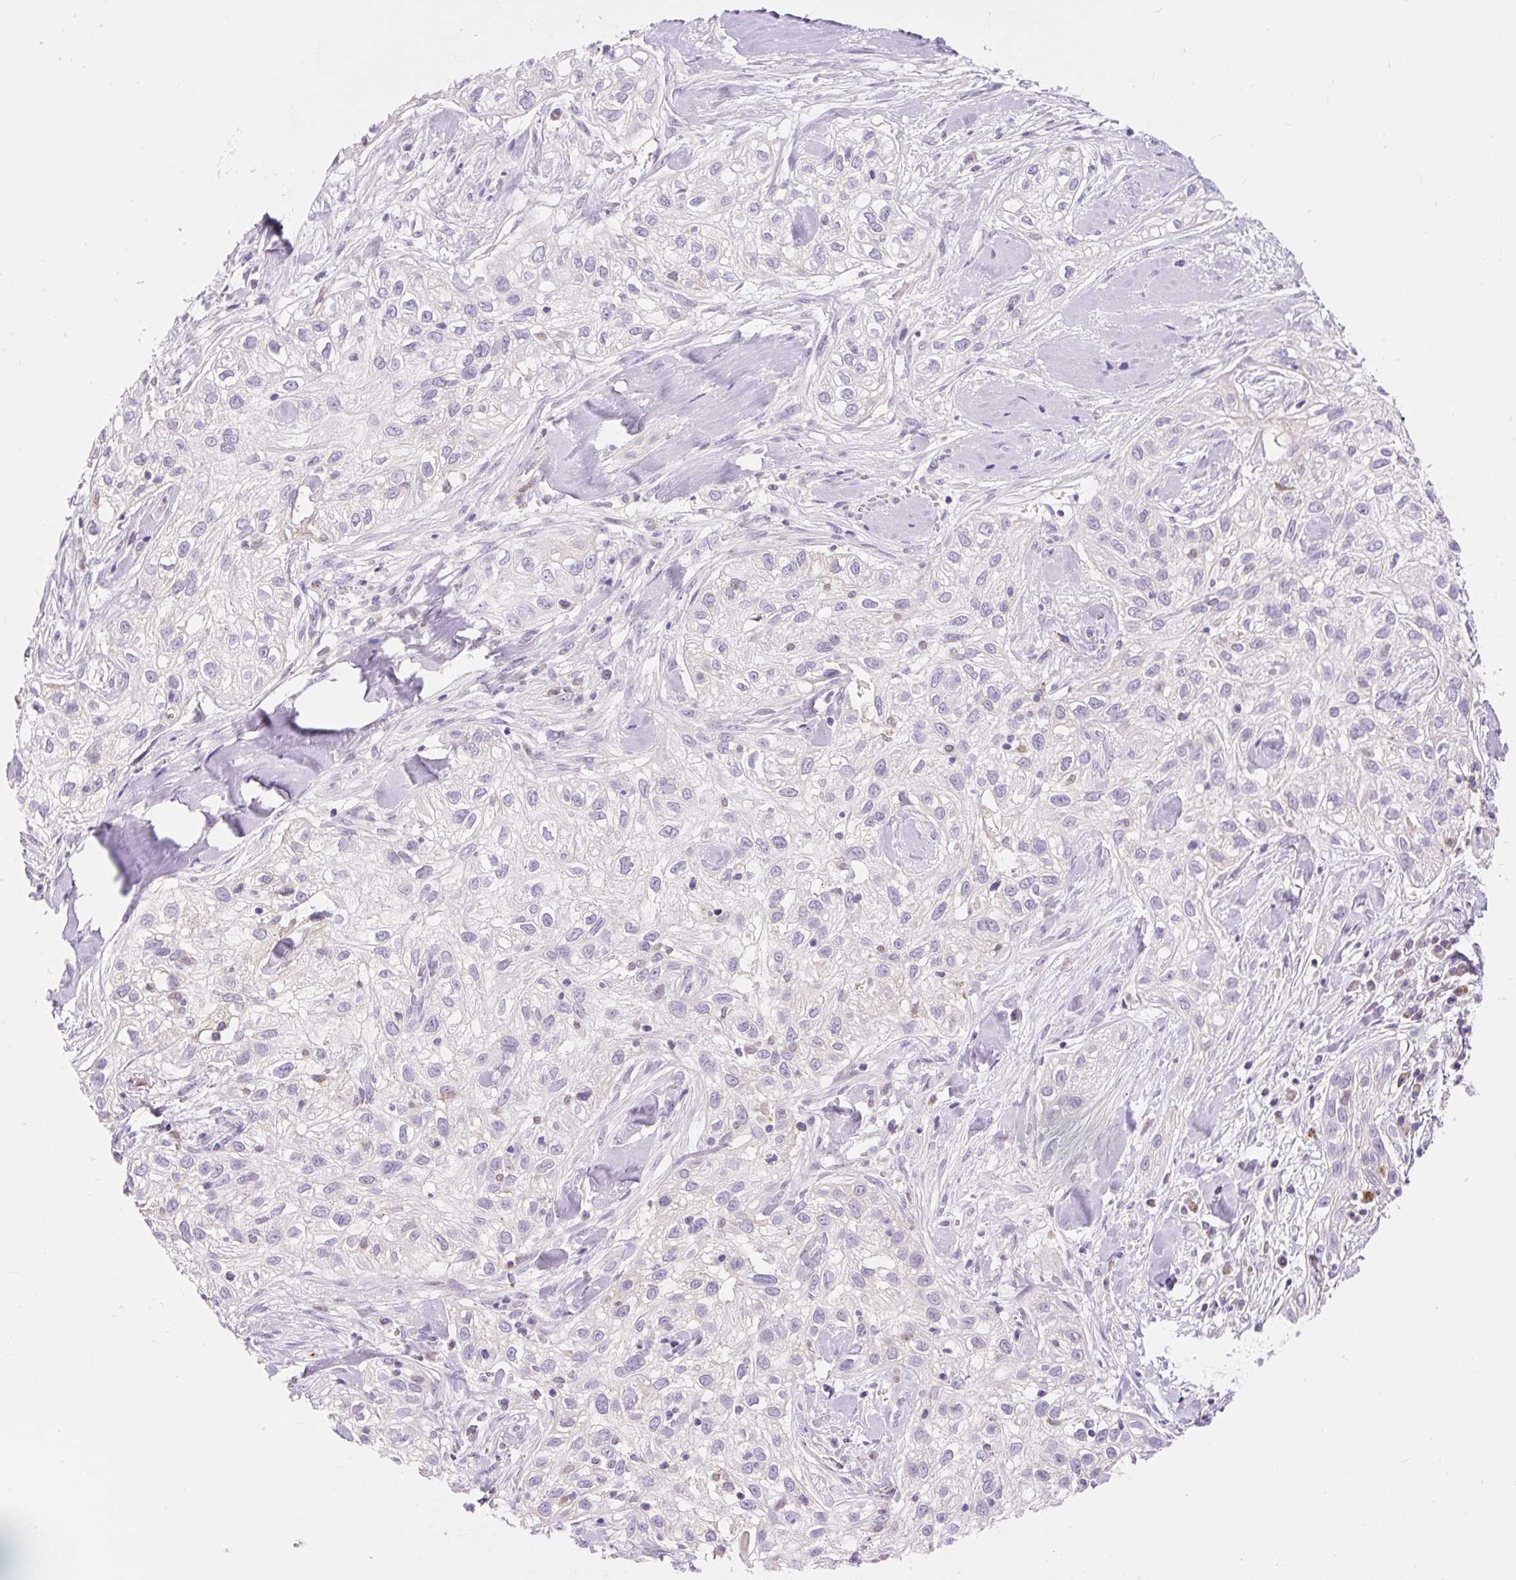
{"staining": {"intensity": "negative", "quantity": "none", "location": "none"}, "tissue": "skin cancer", "cell_type": "Tumor cells", "image_type": "cancer", "snomed": [{"axis": "morphology", "description": "Squamous cell carcinoma, NOS"}, {"axis": "topography", "description": "Skin"}], "caption": "IHC micrograph of skin cancer stained for a protein (brown), which reveals no expression in tumor cells.", "gene": "TMEM150C", "patient": {"sex": "male", "age": 82}}